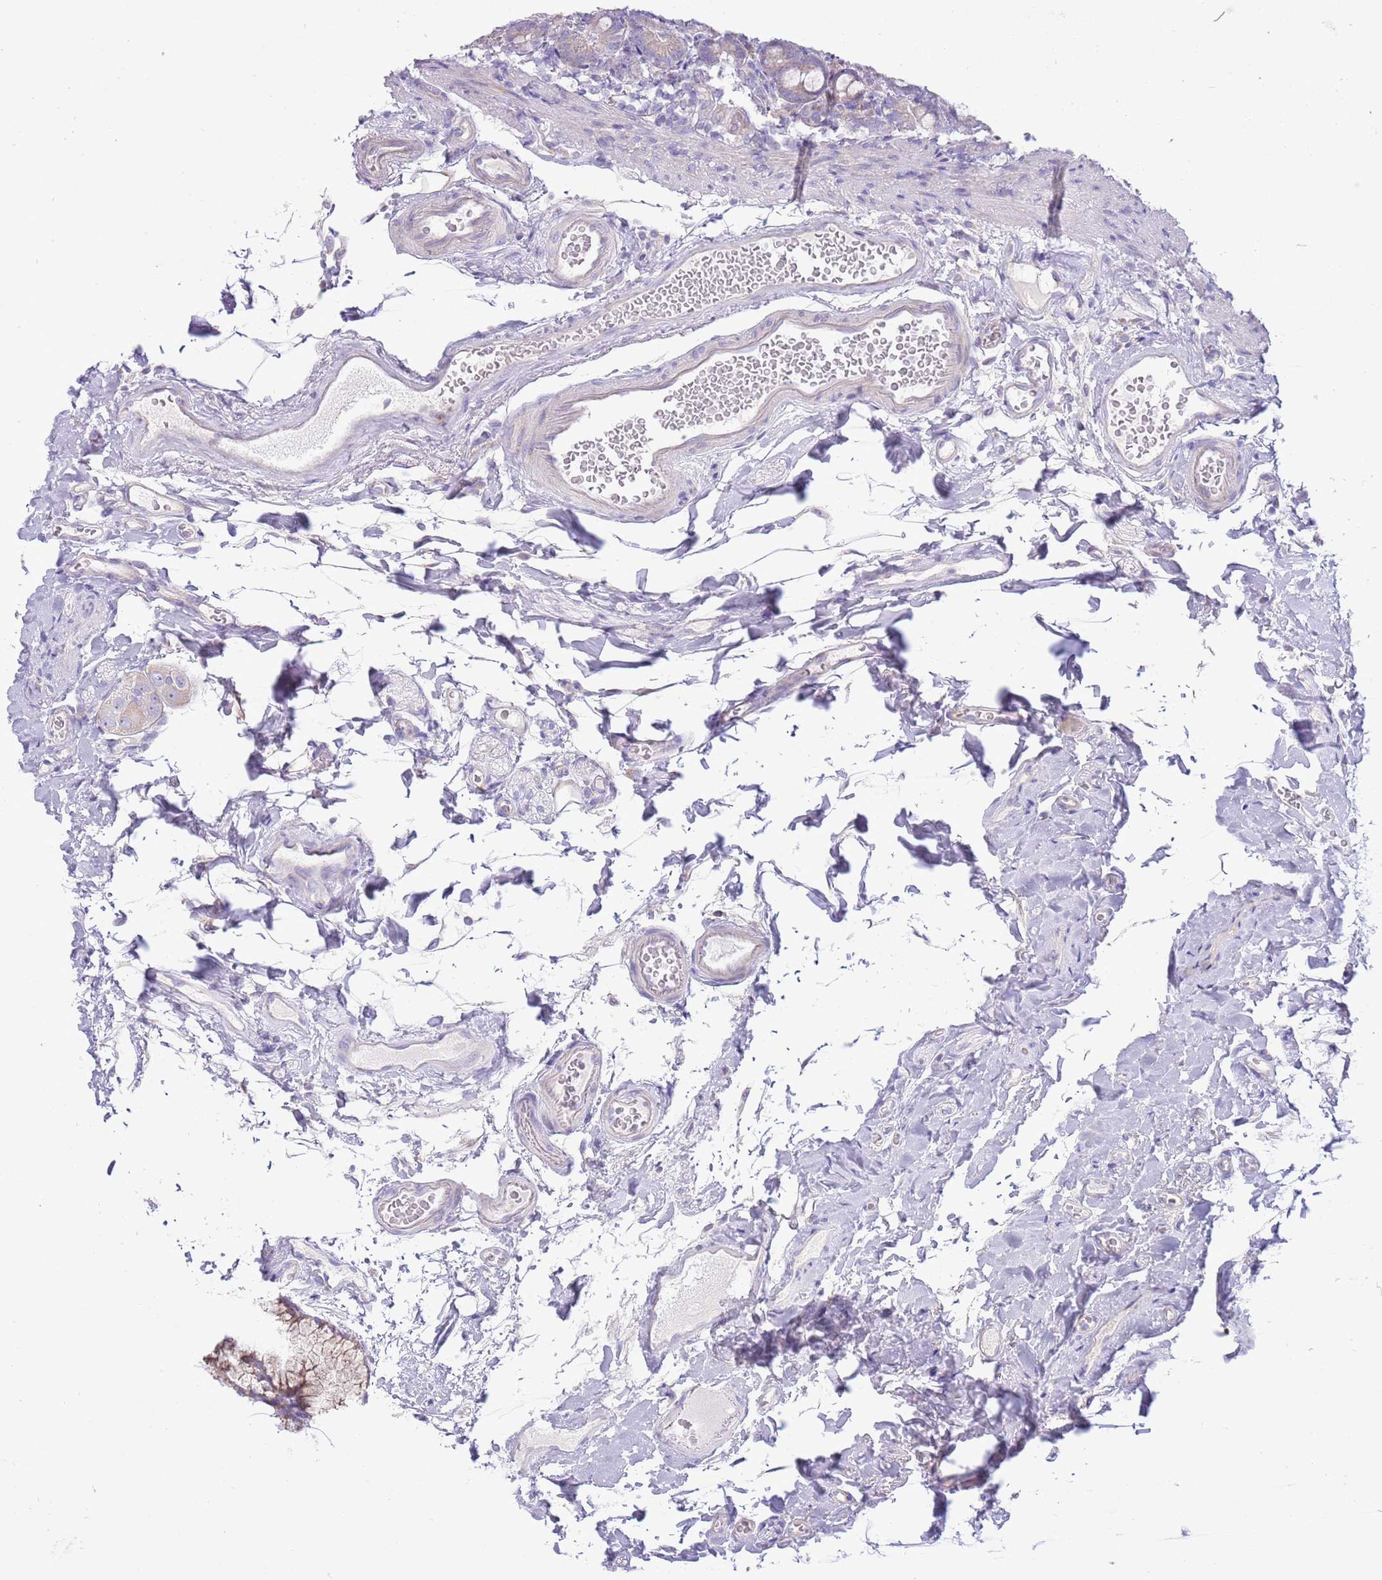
{"staining": {"intensity": "weak", "quantity": "25%-75%", "location": "cytoplasmic/membranous"}, "tissue": "duodenum", "cell_type": "Glandular cells", "image_type": "normal", "snomed": [{"axis": "morphology", "description": "Normal tissue, NOS"}, {"axis": "topography", "description": "Duodenum"}], "caption": "The immunohistochemical stain shows weak cytoplasmic/membranous expression in glandular cells of normal duodenum. The staining was performed using DAB (3,3'-diaminobenzidine) to visualize the protein expression in brown, while the nuclei were stained in blue with hematoxylin (Magnification: 20x).", "gene": "OAZ2", "patient": {"sex": "female", "age": 67}}